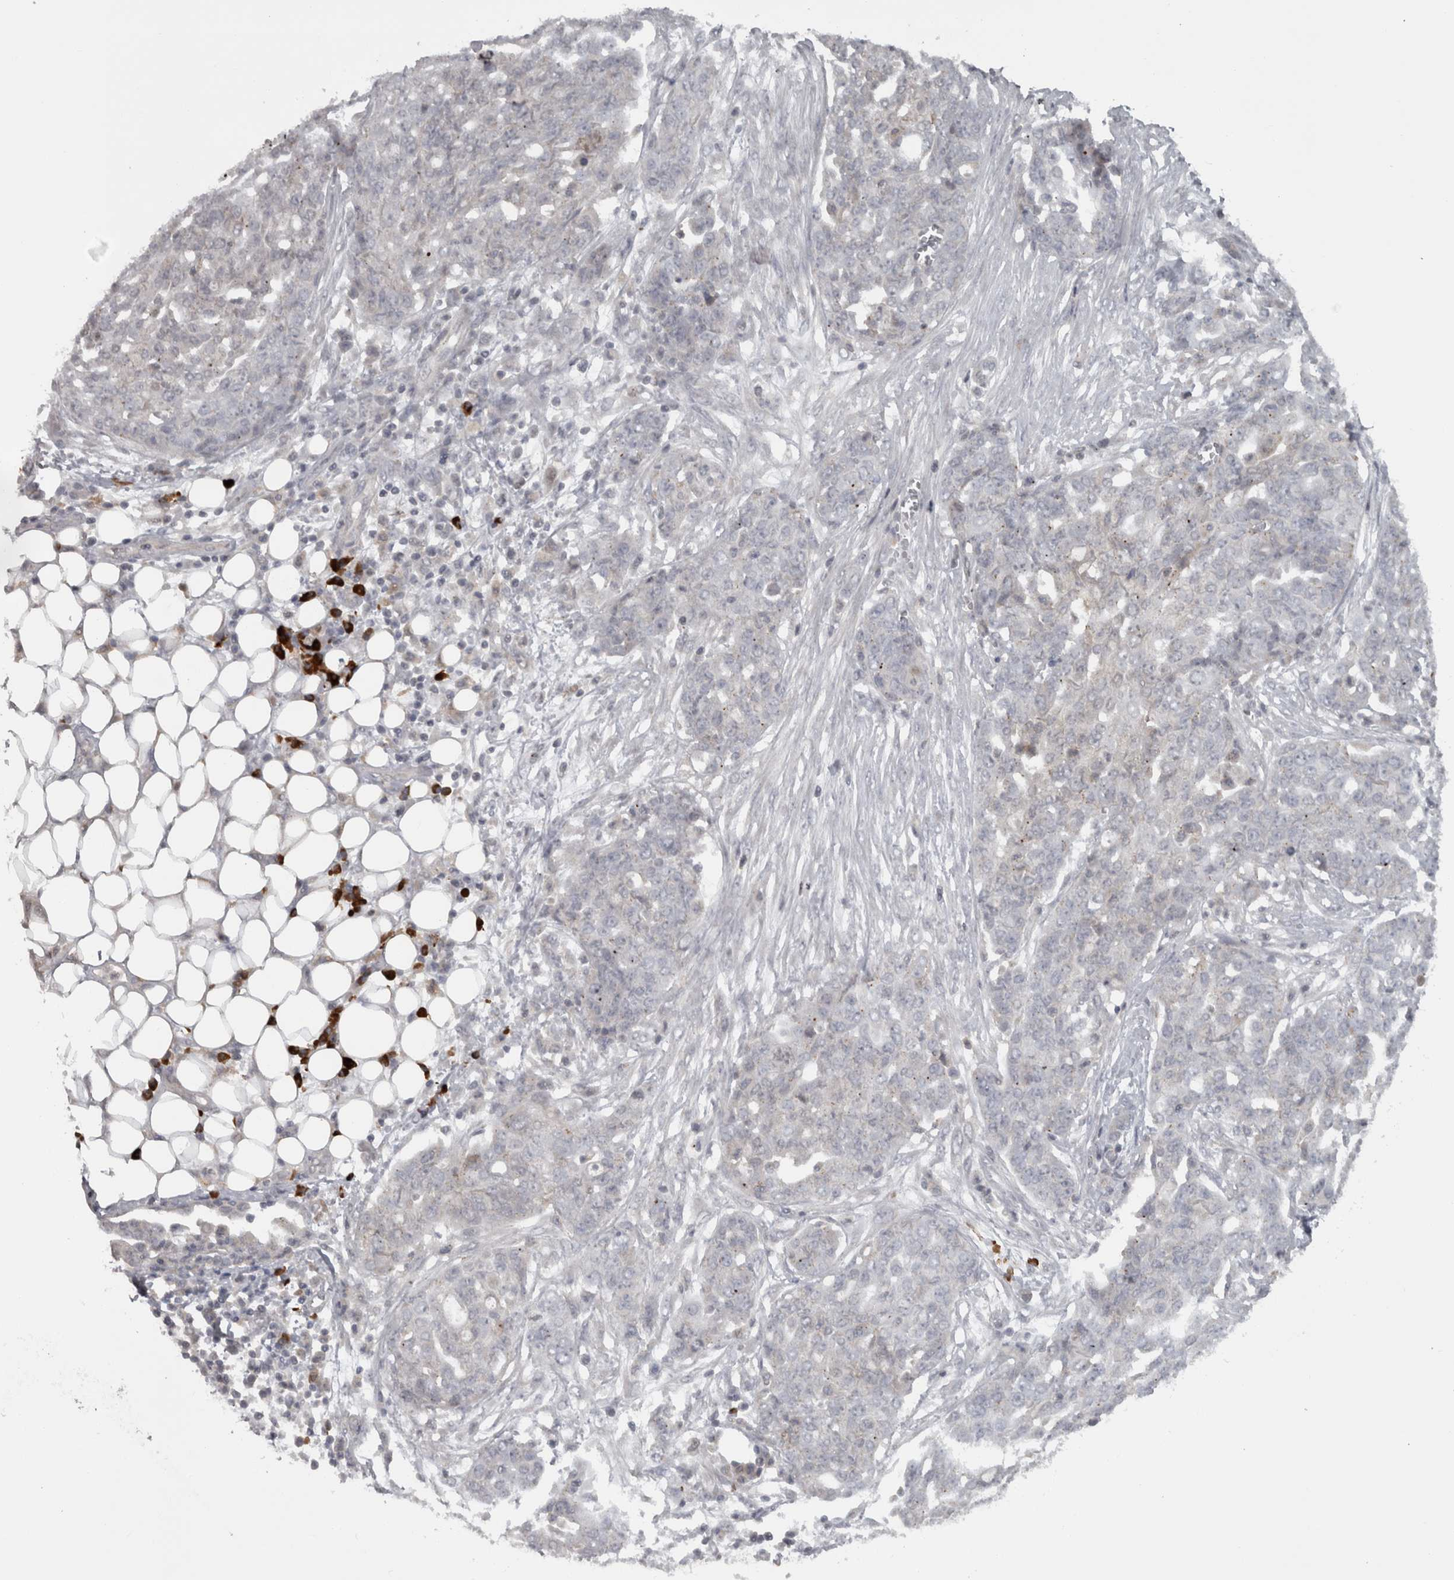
{"staining": {"intensity": "negative", "quantity": "none", "location": "none"}, "tissue": "ovarian cancer", "cell_type": "Tumor cells", "image_type": "cancer", "snomed": [{"axis": "morphology", "description": "Cystadenocarcinoma, serous, NOS"}, {"axis": "topography", "description": "Soft tissue"}, {"axis": "topography", "description": "Ovary"}], "caption": "IHC micrograph of ovarian serous cystadenocarcinoma stained for a protein (brown), which displays no positivity in tumor cells.", "gene": "SLCO5A1", "patient": {"sex": "female", "age": 57}}